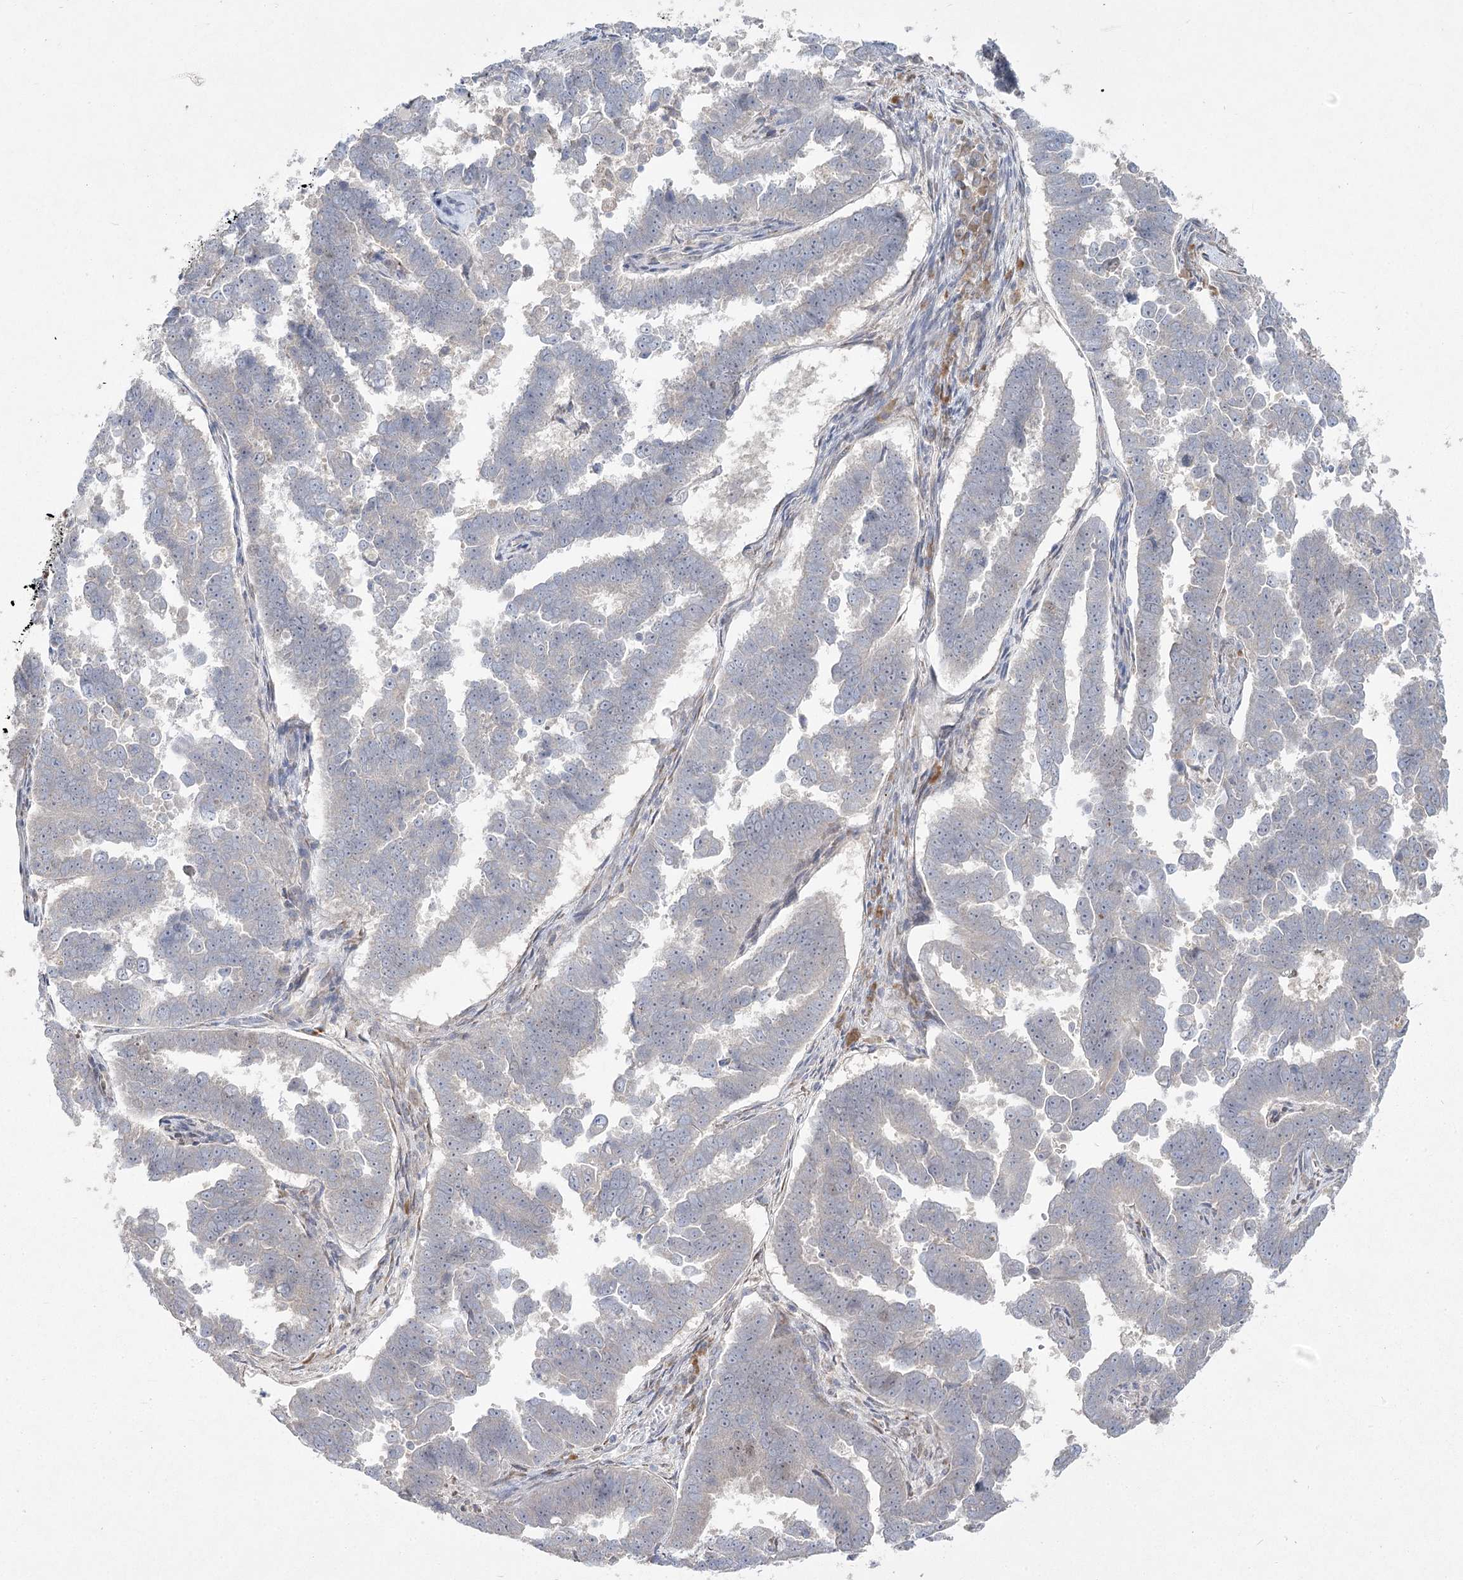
{"staining": {"intensity": "negative", "quantity": "none", "location": "none"}, "tissue": "endometrial cancer", "cell_type": "Tumor cells", "image_type": "cancer", "snomed": [{"axis": "morphology", "description": "Adenocarcinoma, NOS"}, {"axis": "topography", "description": "Endometrium"}], "caption": "Tumor cells show no significant staining in adenocarcinoma (endometrial). (IHC, brightfield microscopy, high magnification).", "gene": "CAMTA1", "patient": {"sex": "female", "age": 75}}